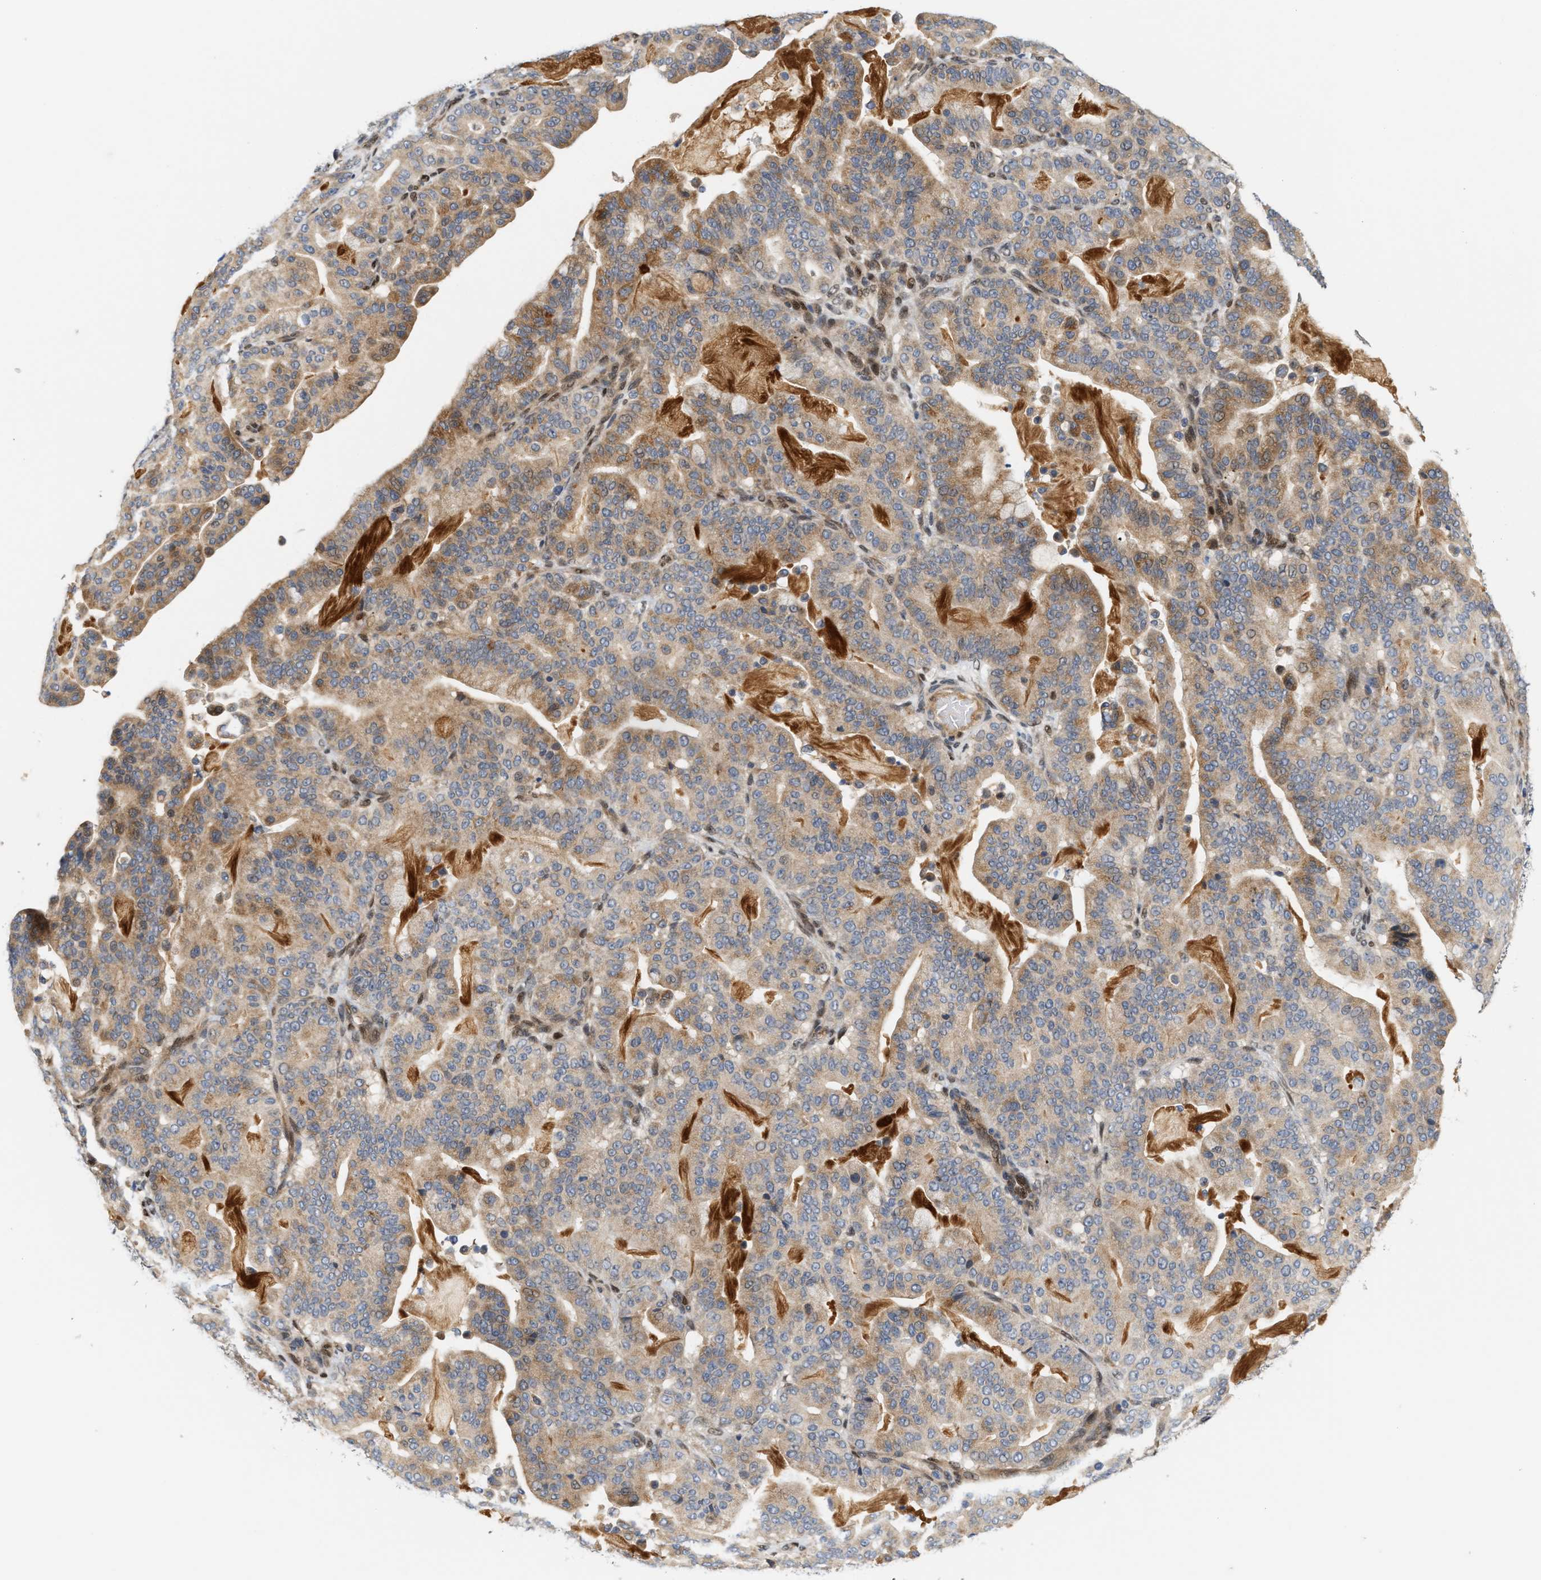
{"staining": {"intensity": "moderate", "quantity": ">75%", "location": "cytoplasmic/membranous"}, "tissue": "pancreatic cancer", "cell_type": "Tumor cells", "image_type": "cancer", "snomed": [{"axis": "morphology", "description": "Adenocarcinoma, NOS"}, {"axis": "topography", "description": "Pancreas"}], "caption": "Immunohistochemical staining of human pancreatic adenocarcinoma demonstrates moderate cytoplasmic/membranous protein positivity in about >75% of tumor cells. (Brightfield microscopy of DAB IHC at high magnification).", "gene": "TCF4", "patient": {"sex": "male", "age": 63}}